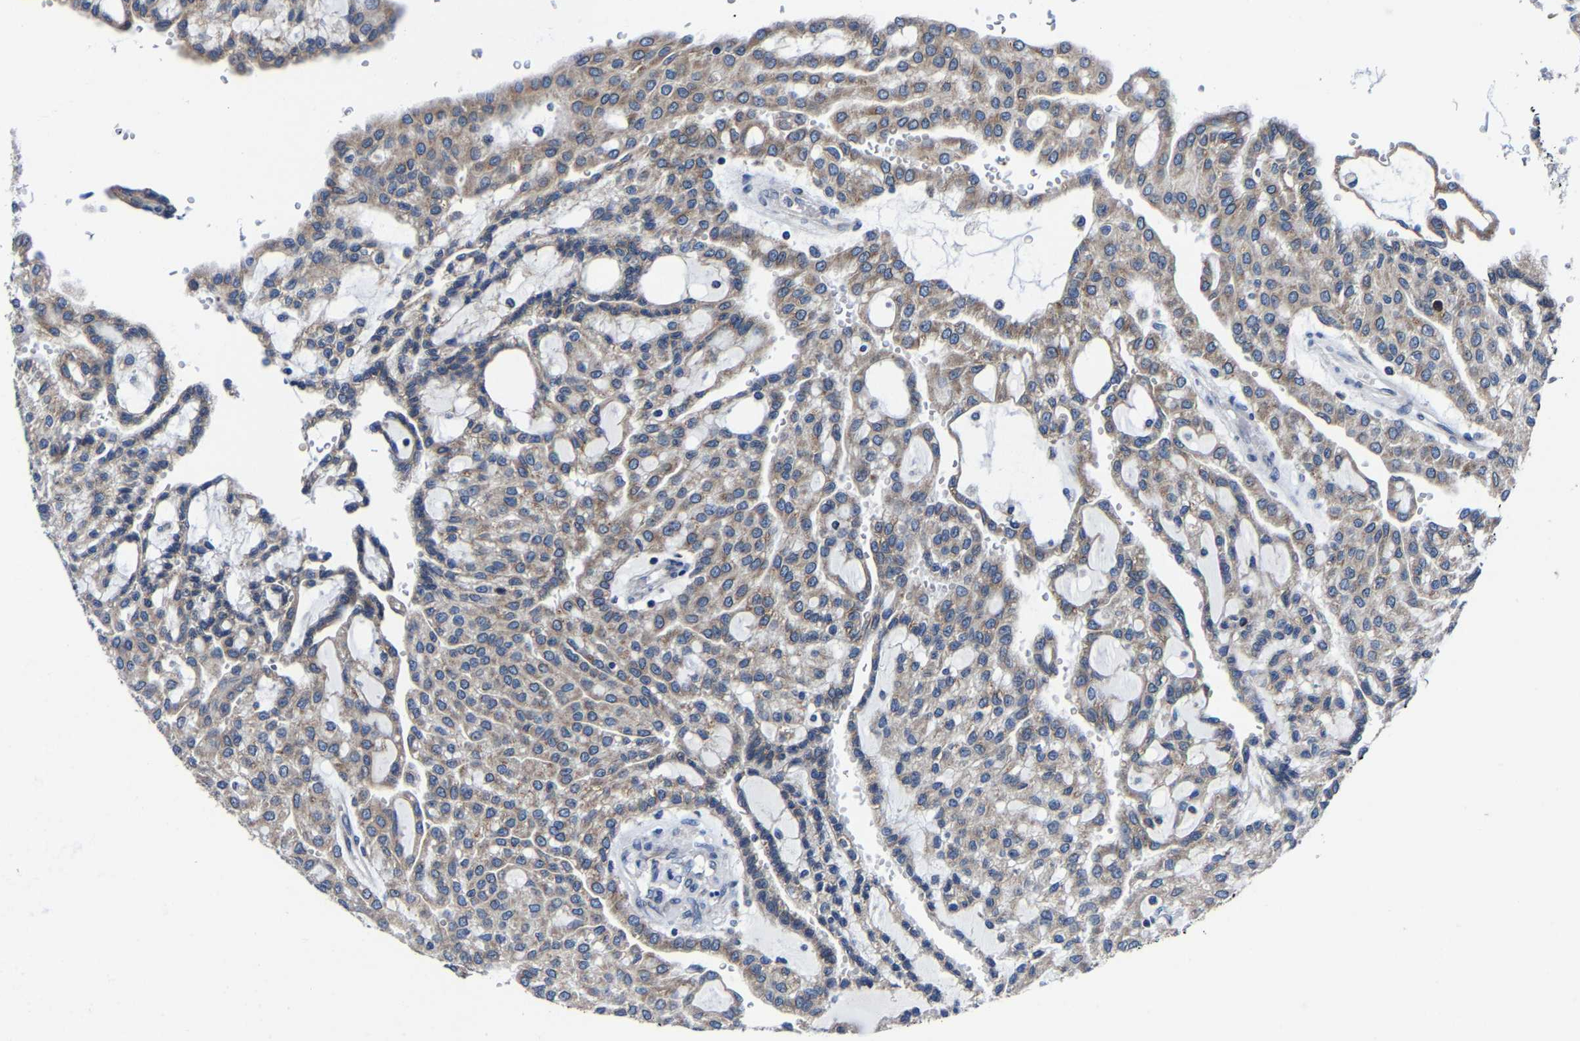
{"staining": {"intensity": "weak", "quantity": ">75%", "location": "cytoplasmic/membranous"}, "tissue": "renal cancer", "cell_type": "Tumor cells", "image_type": "cancer", "snomed": [{"axis": "morphology", "description": "Adenocarcinoma, NOS"}, {"axis": "topography", "description": "Kidney"}], "caption": "A micrograph showing weak cytoplasmic/membranous positivity in approximately >75% of tumor cells in renal cancer (adenocarcinoma), as visualized by brown immunohistochemical staining.", "gene": "EBAG9", "patient": {"sex": "male", "age": 63}}